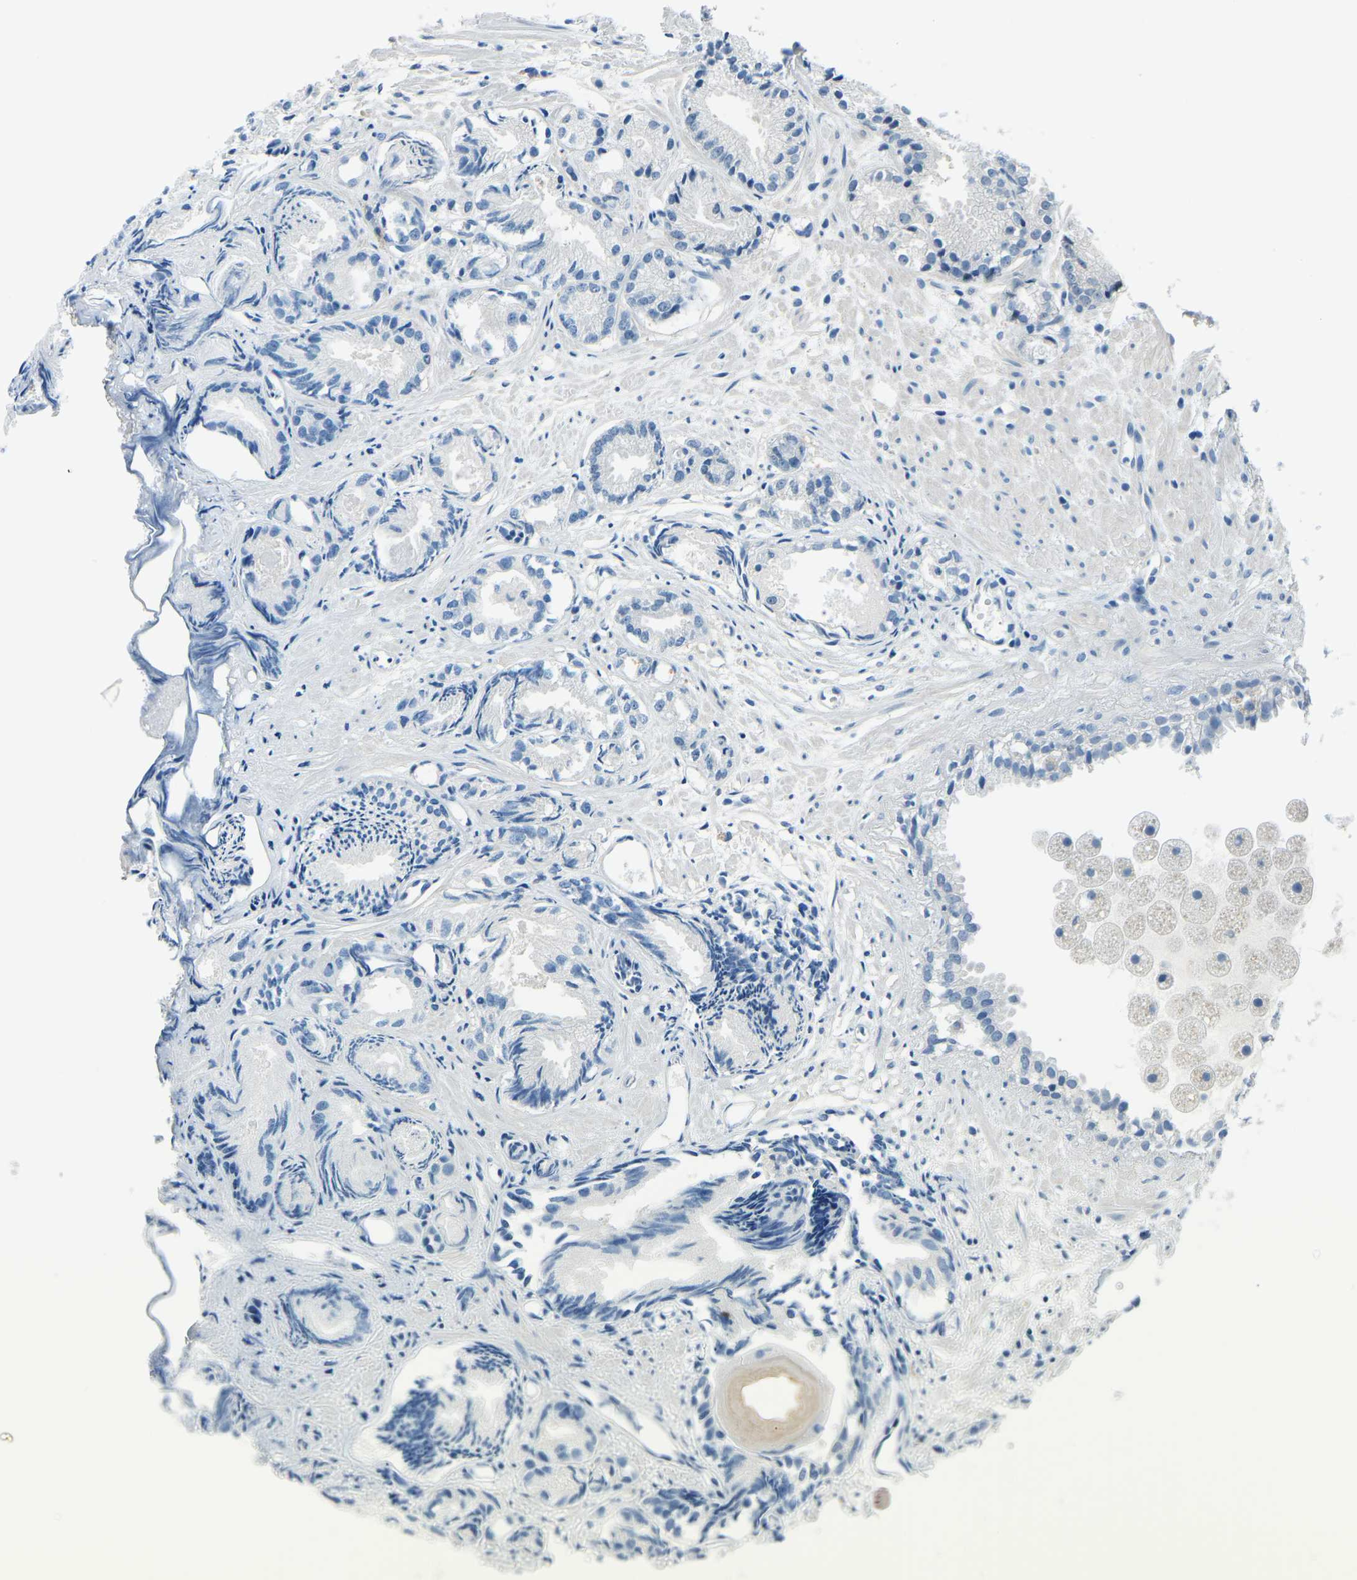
{"staining": {"intensity": "negative", "quantity": "none", "location": "none"}, "tissue": "prostate cancer", "cell_type": "Tumor cells", "image_type": "cancer", "snomed": [{"axis": "morphology", "description": "Adenocarcinoma, Low grade"}, {"axis": "topography", "description": "Prostate"}], "caption": "Immunohistochemistry (IHC) image of neoplastic tissue: prostate cancer (low-grade adenocarcinoma) stained with DAB (3,3'-diaminobenzidine) reveals no significant protein positivity in tumor cells.", "gene": "RRP1", "patient": {"sex": "male", "age": 72}}